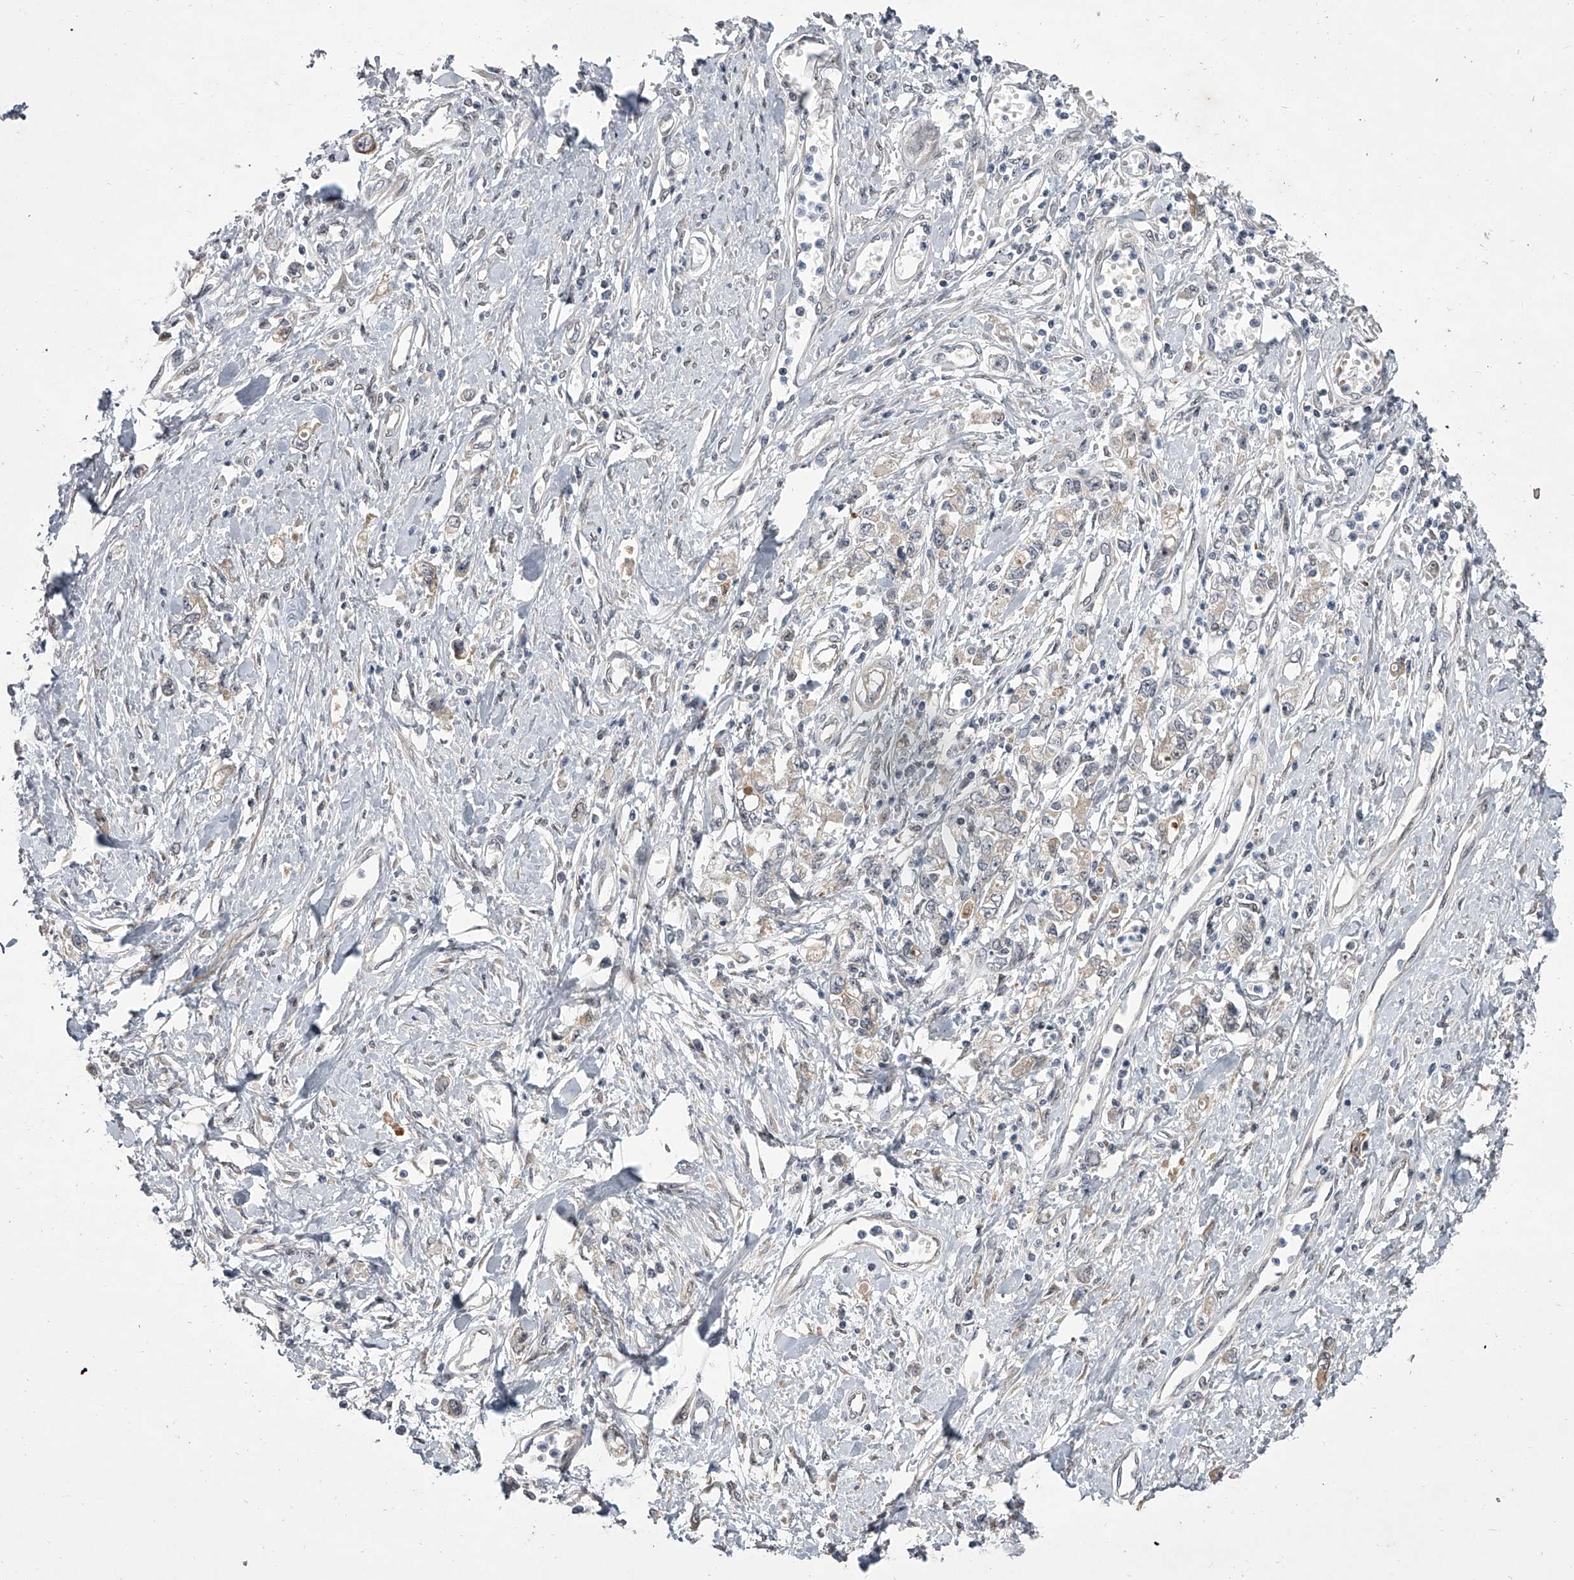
{"staining": {"intensity": "weak", "quantity": "25%-75%", "location": "cytoplasmic/membranous"}, "tissue": "stomach cancer", "cell_type": "Tumor cells", "image_type": "cancer", "snomed": [{"axis": "morphology", "description": "Adenocarcinoma, NOS"}, {"axis": "topography", "description": "Stomach"}], "caption": "Protein staining exhibits weak cytoplasmic/membranous staining in about 25%-75% of tumor cells in stomach adenocarcinoma. The protein is shown in brown color, while the nuclei are stained blue.", "gene": "HEATR6", "patient": {"sex": "female", "age": 76}}